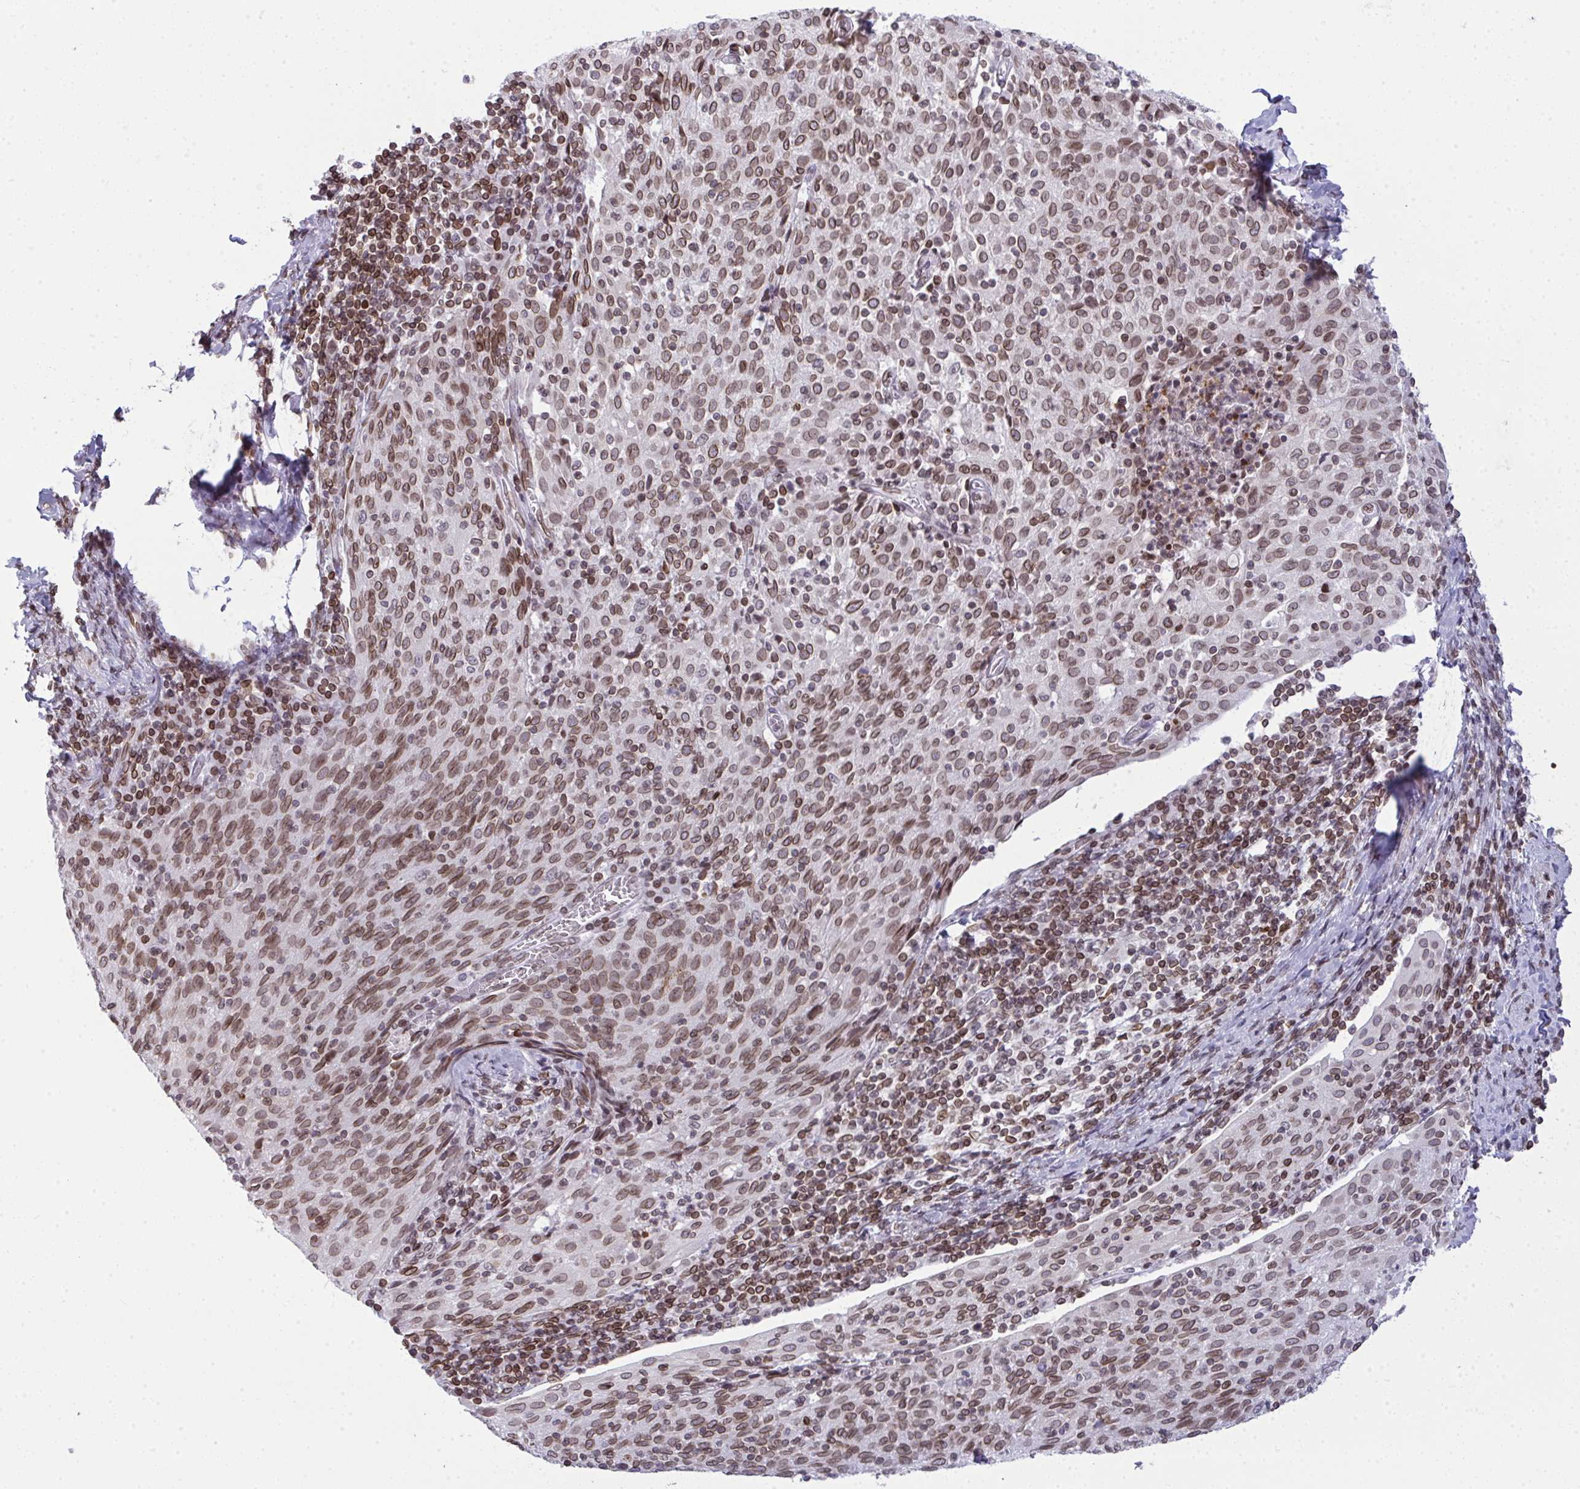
{"staining": {"intensity": "moderate", "quantity": ">75%", "location": "cytoplasmic/membranous,nuclear"}, "tissue": "cervical cancer", "cell_type": "Tumor cells", "image_type": "cancer", "snomed": [{"axis": "morphology", "description": "Squamous cell carcinoma, NOS"}, {"axis": "topography", "description": "Cervix"}], "caption": "A medium amount of moderate cytoplasmic/membranous and nuclear expression is identified in about >75% of tumor cells in cervical cancer tissue. Nuclei are stained in blue.", "gene": "LMNB2", "patient": {"sex": "female", "age": 52}}